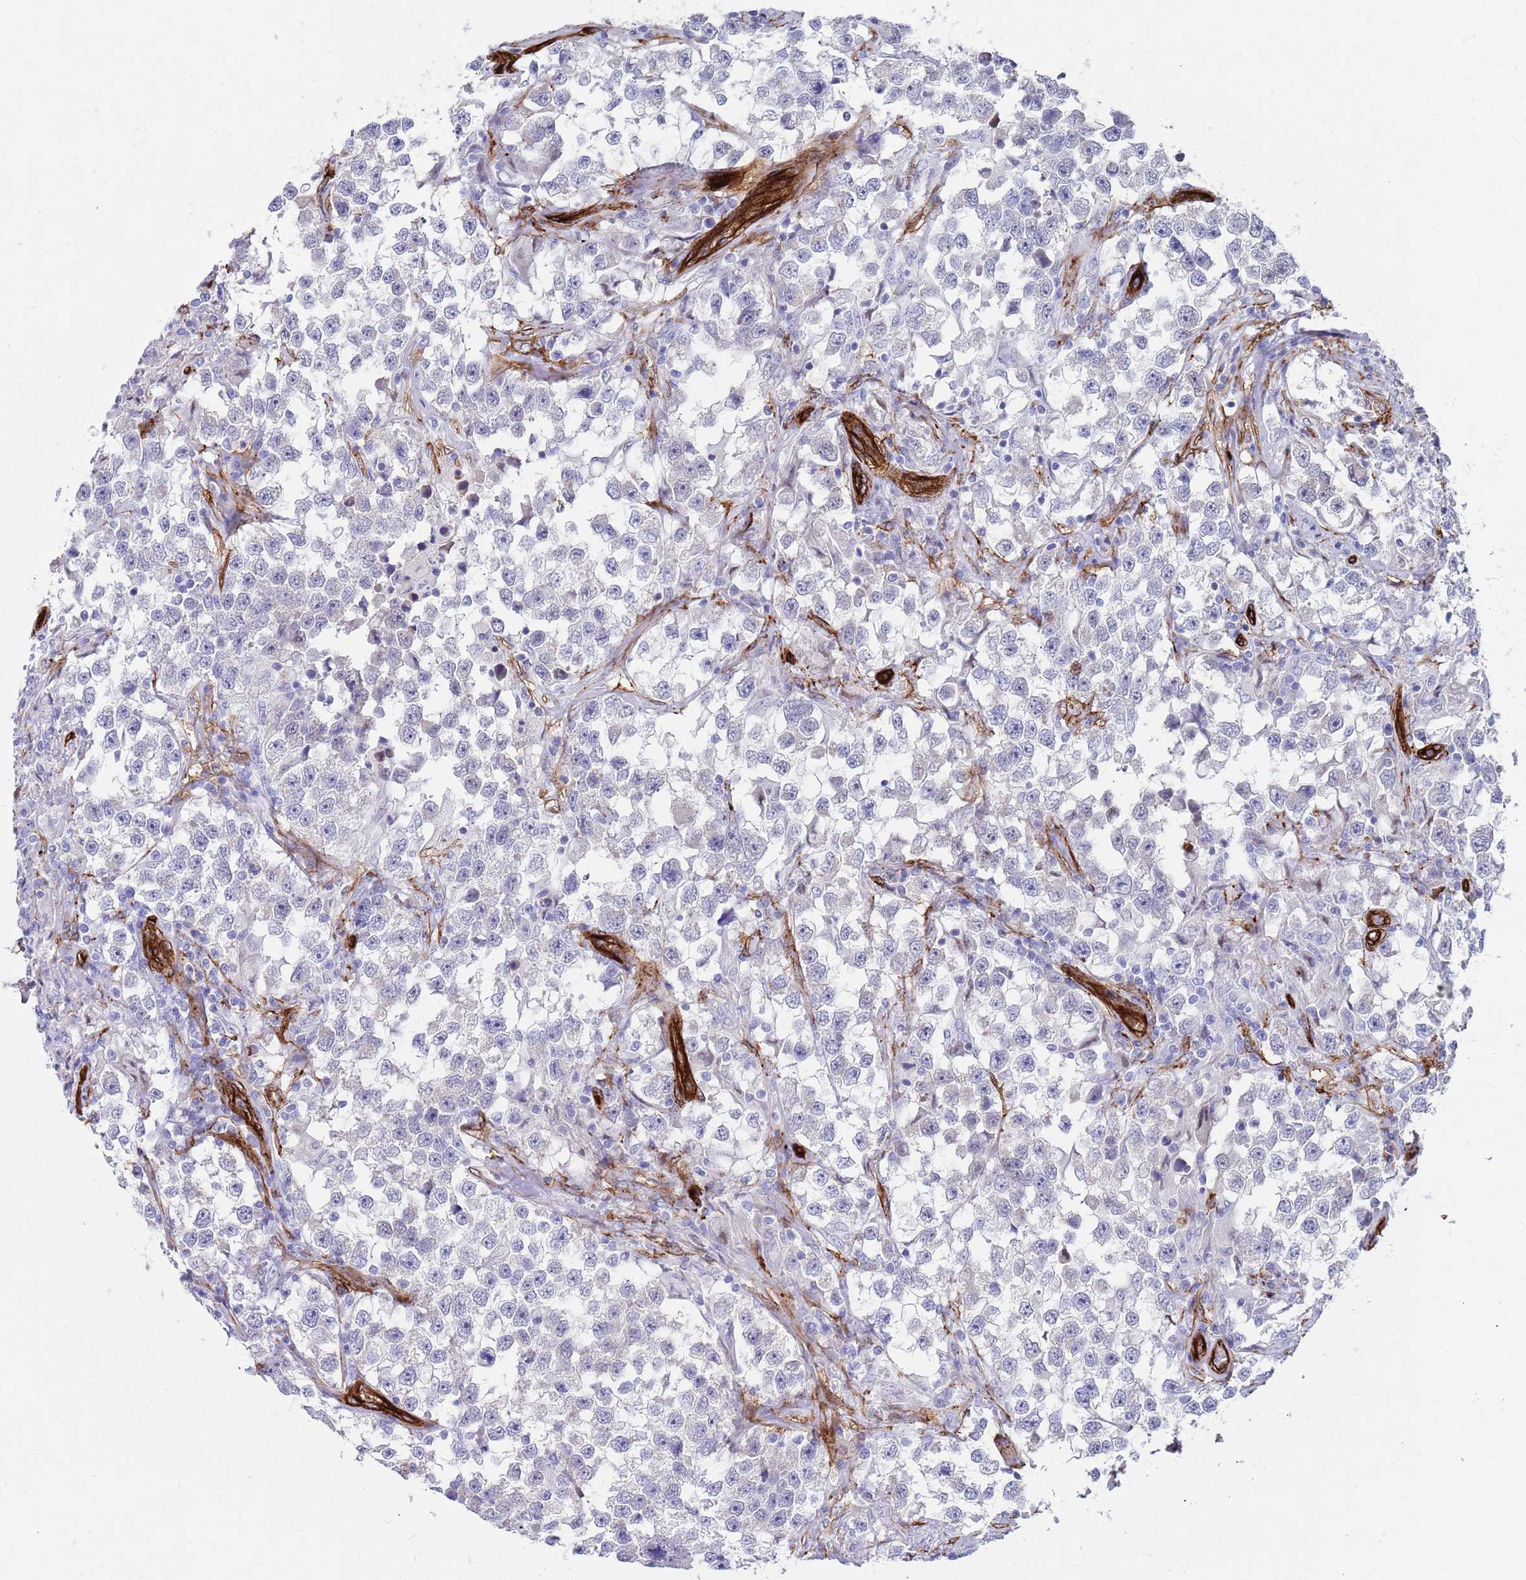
{"staining": {"intensity": "negative", "quantity": "none", "location": "none"}, "tissue": "testis cancer", "cell_type": "Tumor cells", "image_type": "cancer", "snomed": [{"axis": "morphology", "description": "Seminoma, NOS"}, {"axis": "topography", "description": "Testis"}], "caption": "Tumor cells are negative for protein expression in human testis seminoma.", "gene": "CAV2", "patient": {"sex": "male", "age": 46}}